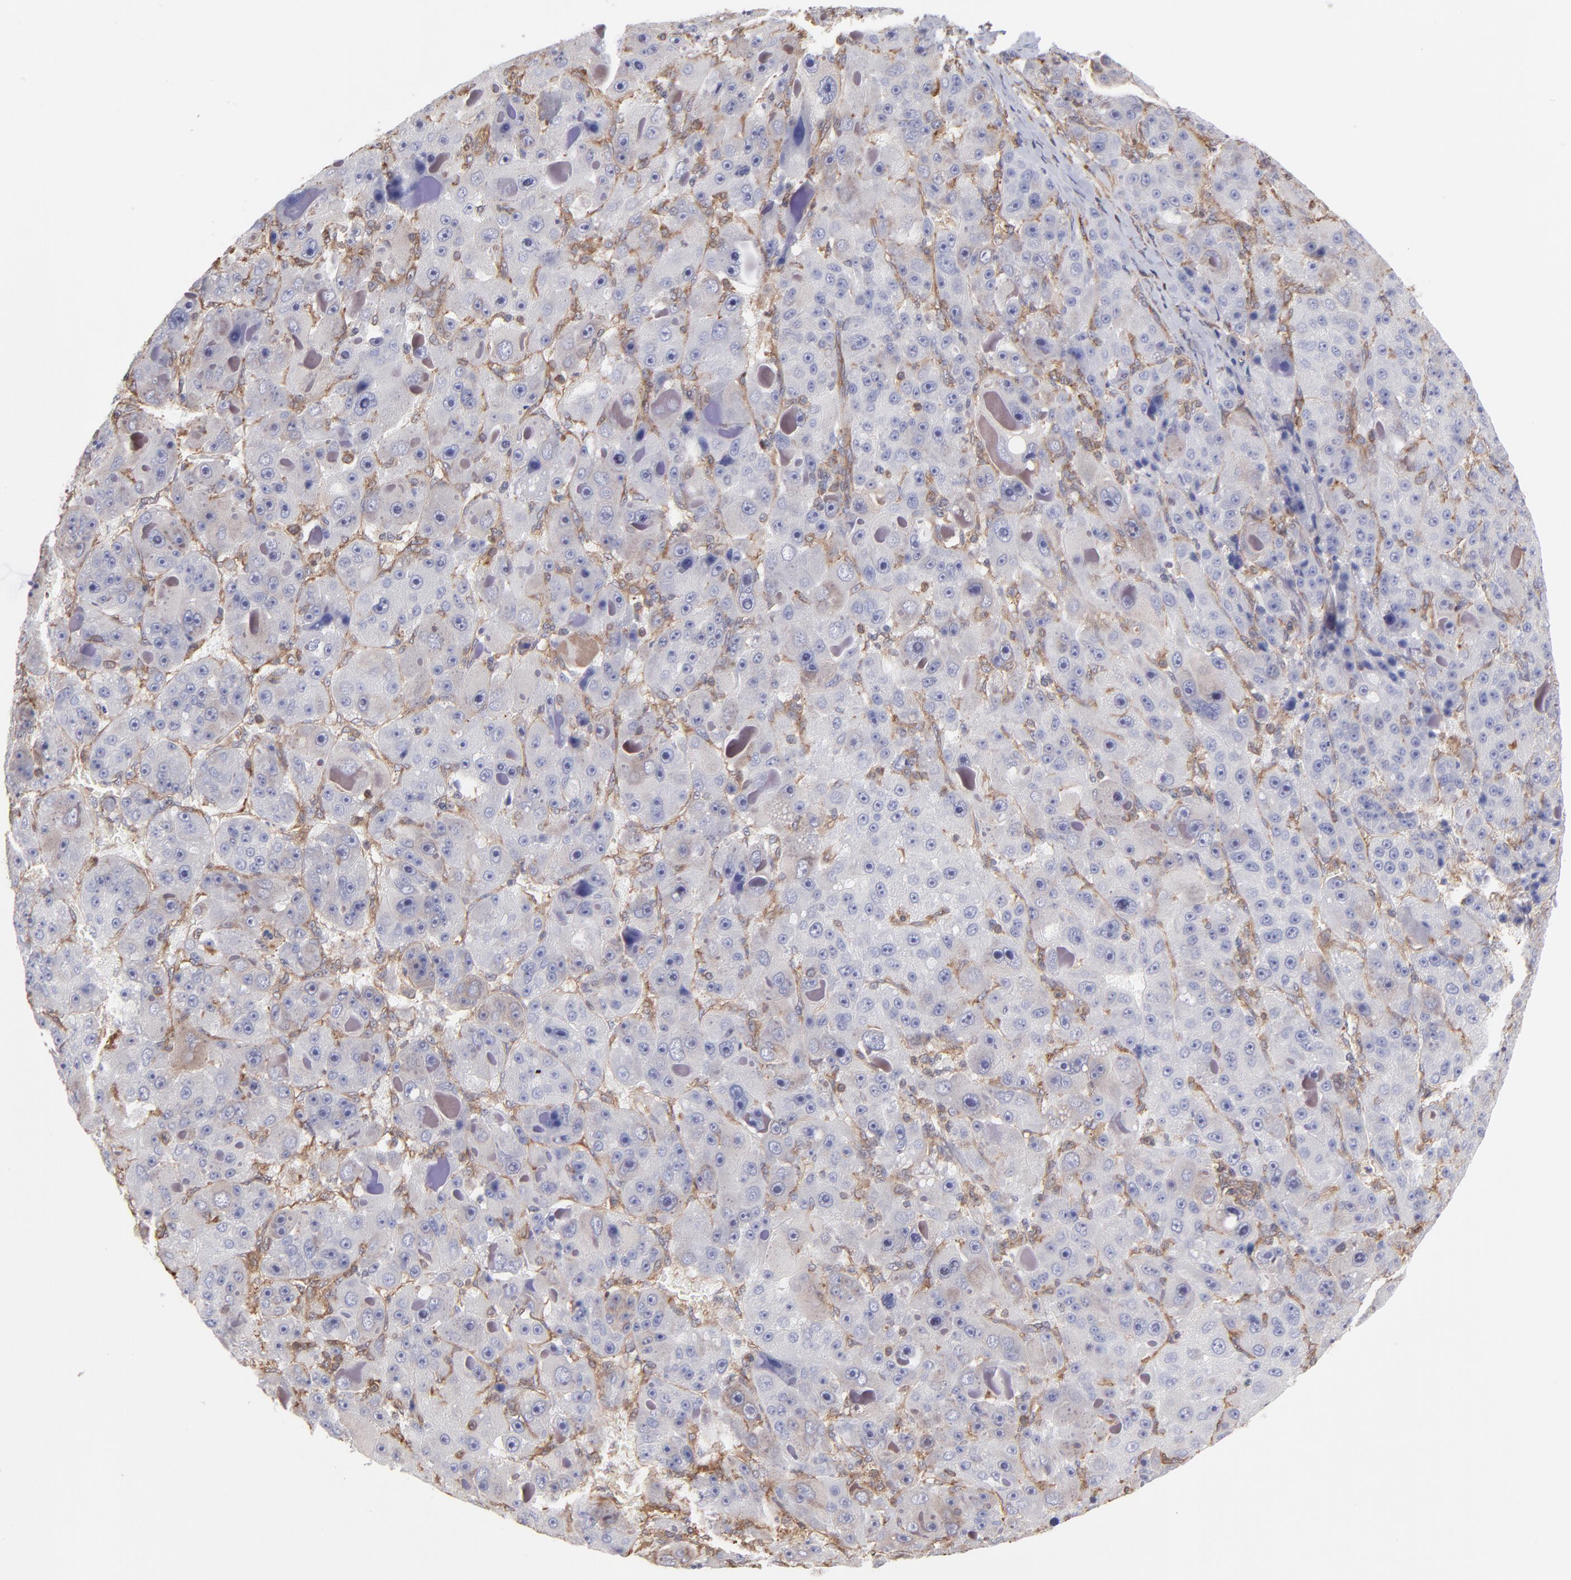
{"staining": {"intensity": "negative", "quantity": "none", "location": "none"}, "tissue": "liver cancer", "cell_type": "Tumor cells", "image_type": "cancer", "snomed": [{"axis": "morphology", "description": "Carcinoma, Hepatocellular, NOS"}, {"axis": "topography", "description": "Liver"}], "caption": "This is an IHC photomicrograph of liver hepatocellular carcinoma. There is no expression in tumor cells.", "gene": "MAPRE1", "patient": {"sex": "male", "age": 76}}